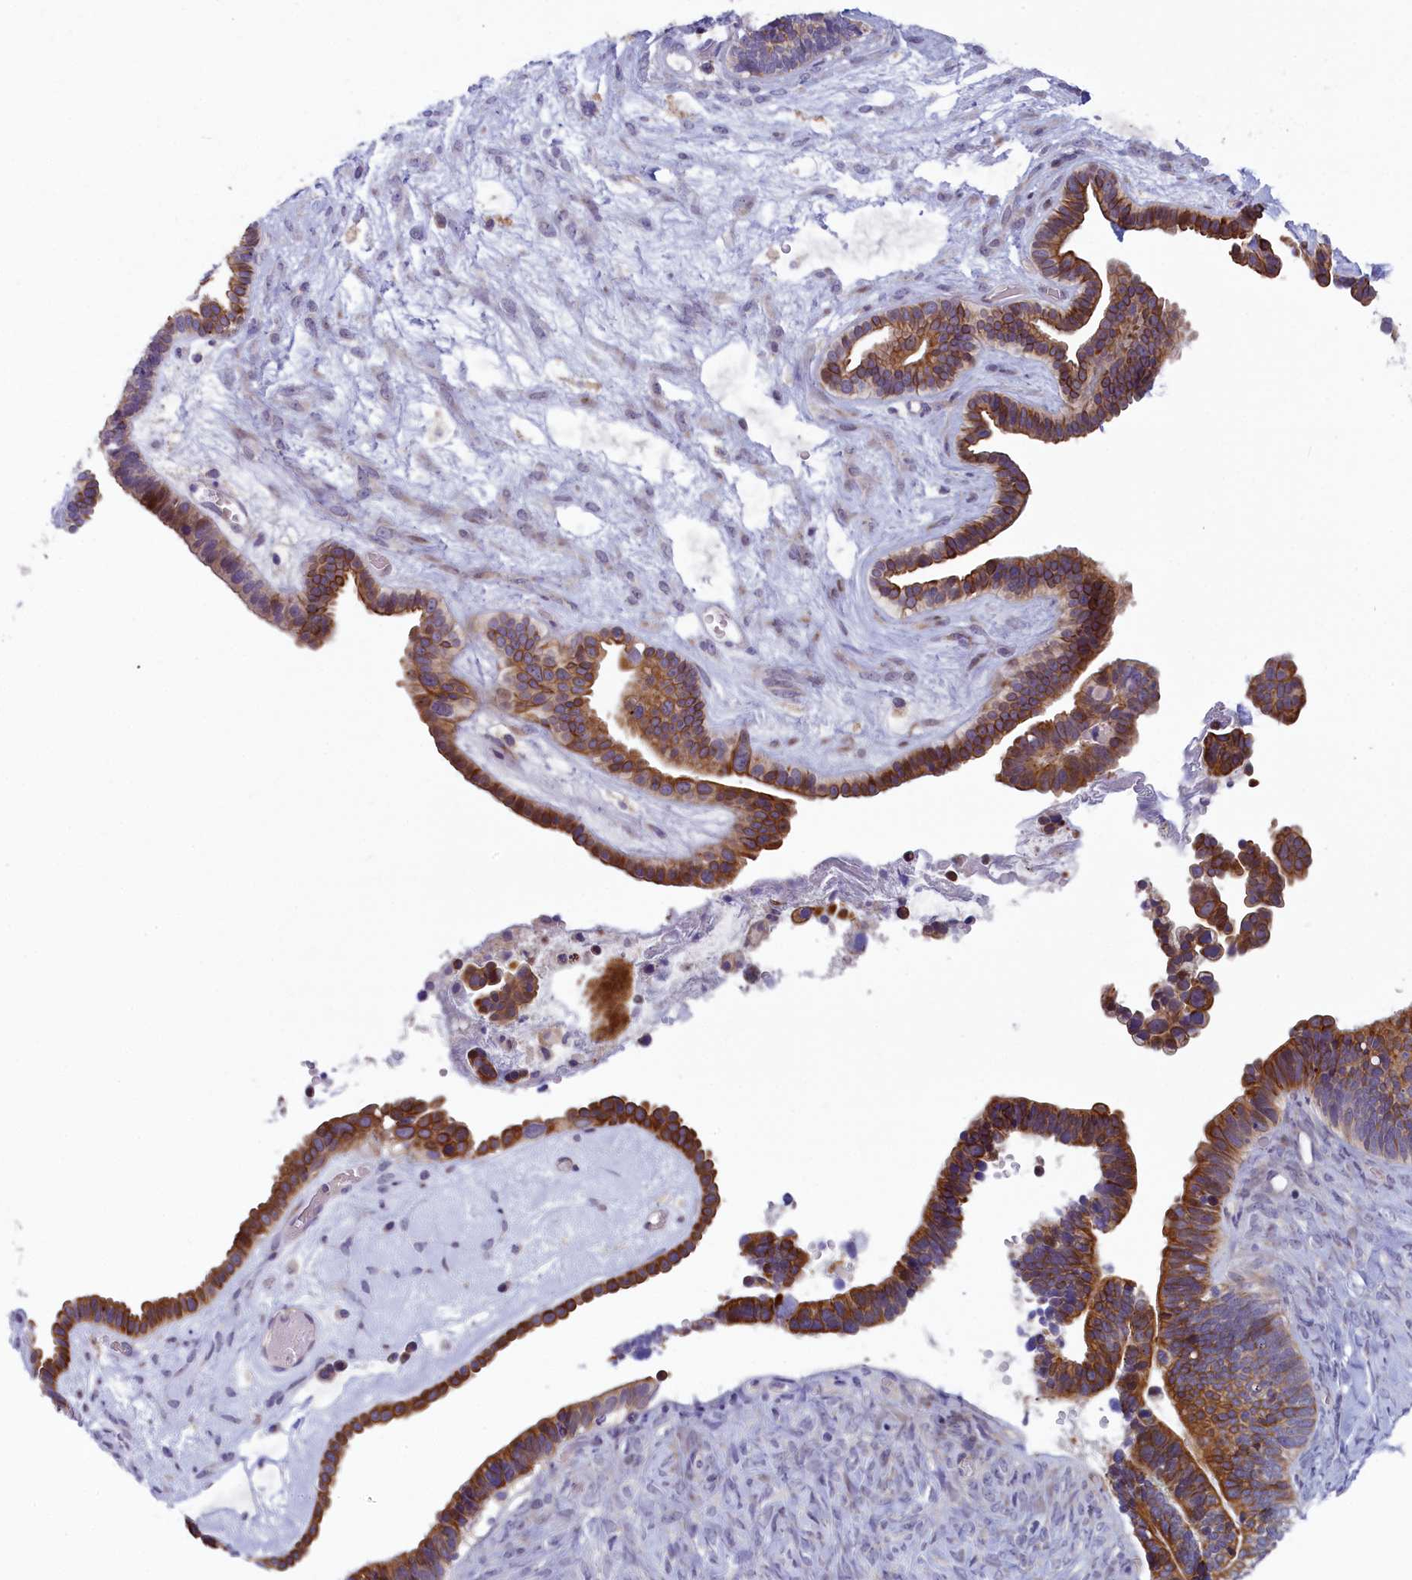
{"staining": {"intensity": "moderate", "quantity": ">75%", "location": "cytoplasmic/membranous"}, "tissue": "ovarian cancer", "cell_type": "Tumor cells", "image_type": "cancer", "snomed": [{"axis": "morphology", "description": "Cystadenocarcinoma, serous, NOS"}, {"axis": "topography", "description": "Ovary"}], "caption": "This image exhibits IHC staining of serous cystadenocarcinoma (ovarian), with medium moderate cytoplasmic/membranous staining in approximately >75% of tumor cells.", "gene": "ANKRD39", "patient": {"sex": "female", "age": 56}}